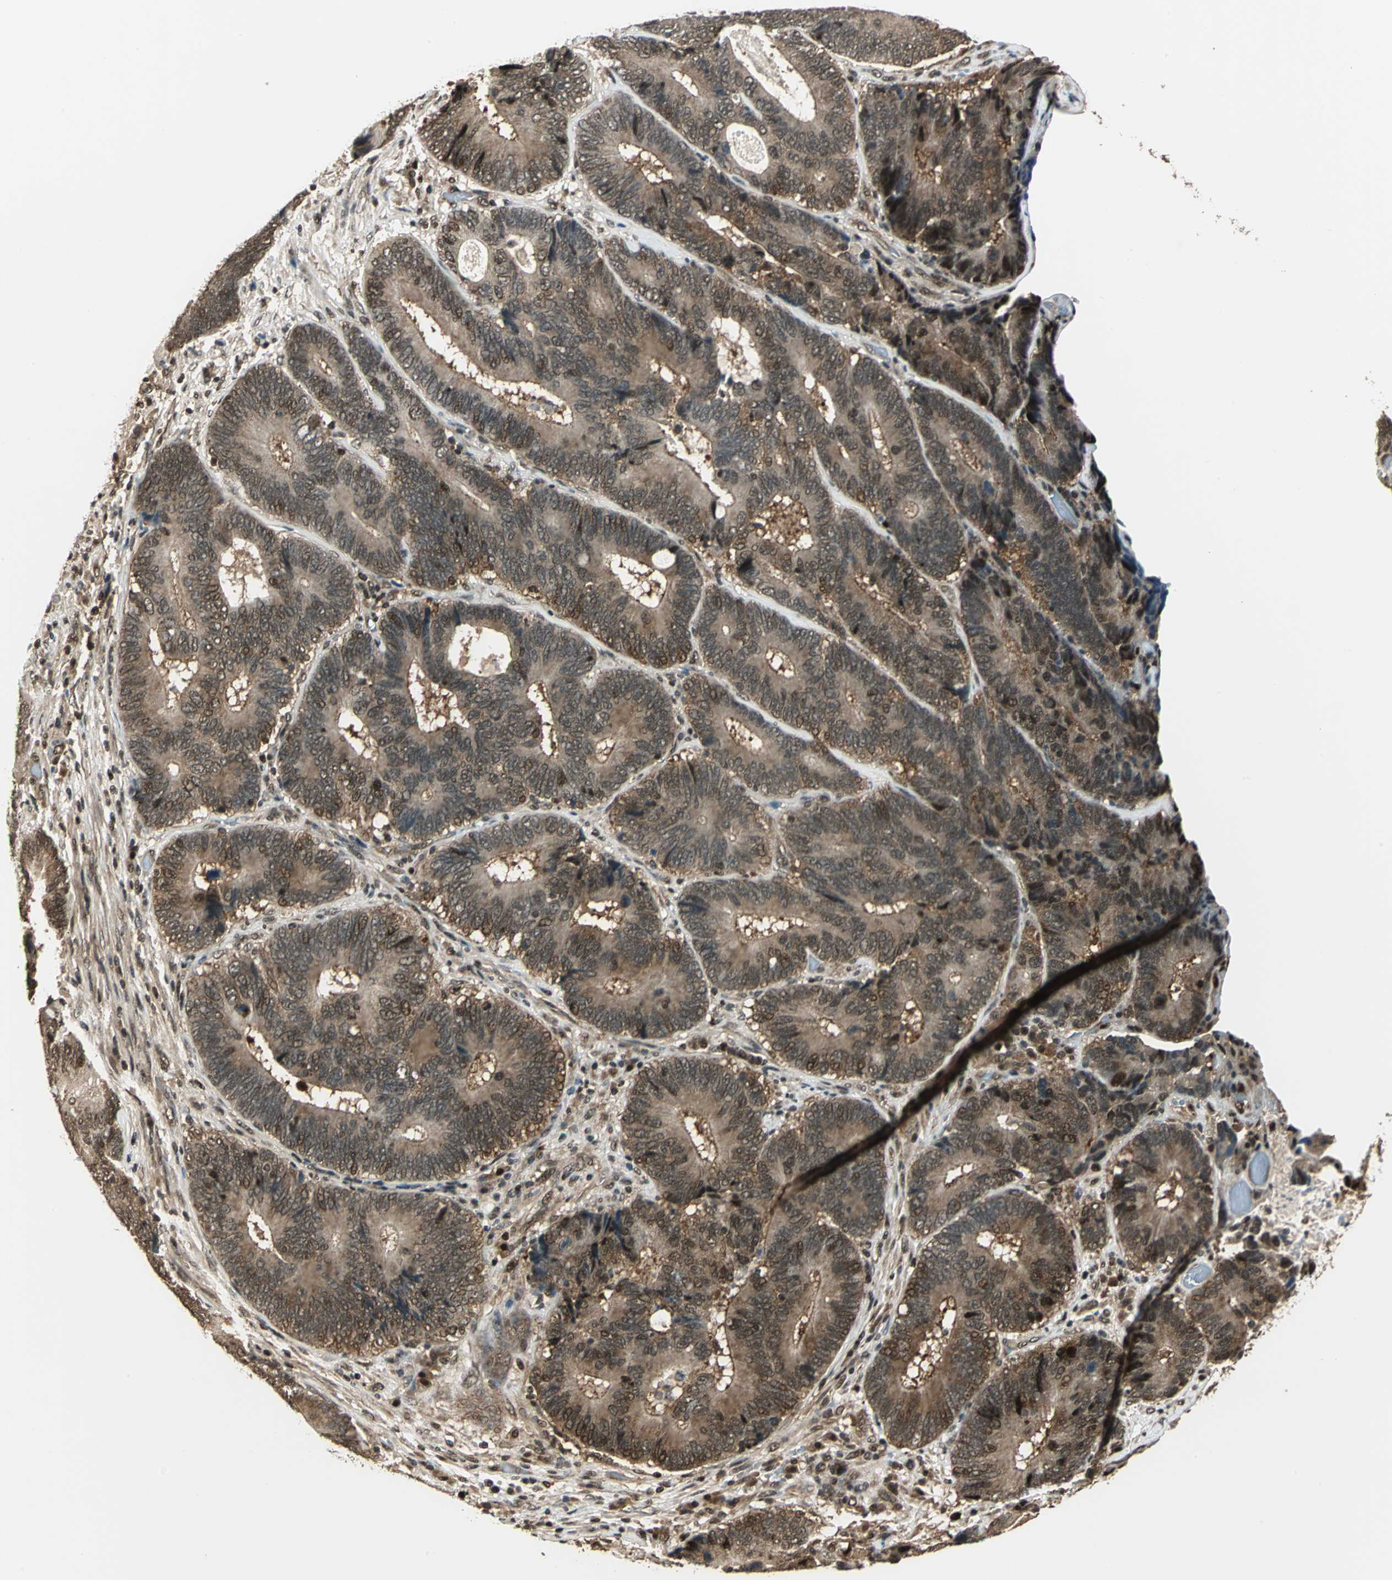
{"staining": {"intensity": "moderate", "quantity": ">75%", "location": "cytoplasmic/membranous,nuclear"}, "tissue": "colorectal cancer", "cell_type": "Tumor cells", "image_type": "cancer", "snomed": [{"axis": "morphology", "description": "Adenocarcinoma, NOS"}, {"axis": "topography", "description": "Colon"}], "caption": "DAB immunohistochemical staining of adenocarcinoma (colorectal) reveals moderate cytoplasmic/membranous and nuclear protein staining in about >75% of tumor cells.", "gene": "PSMC3", "patient": {"sex": "female", "age": 78}}